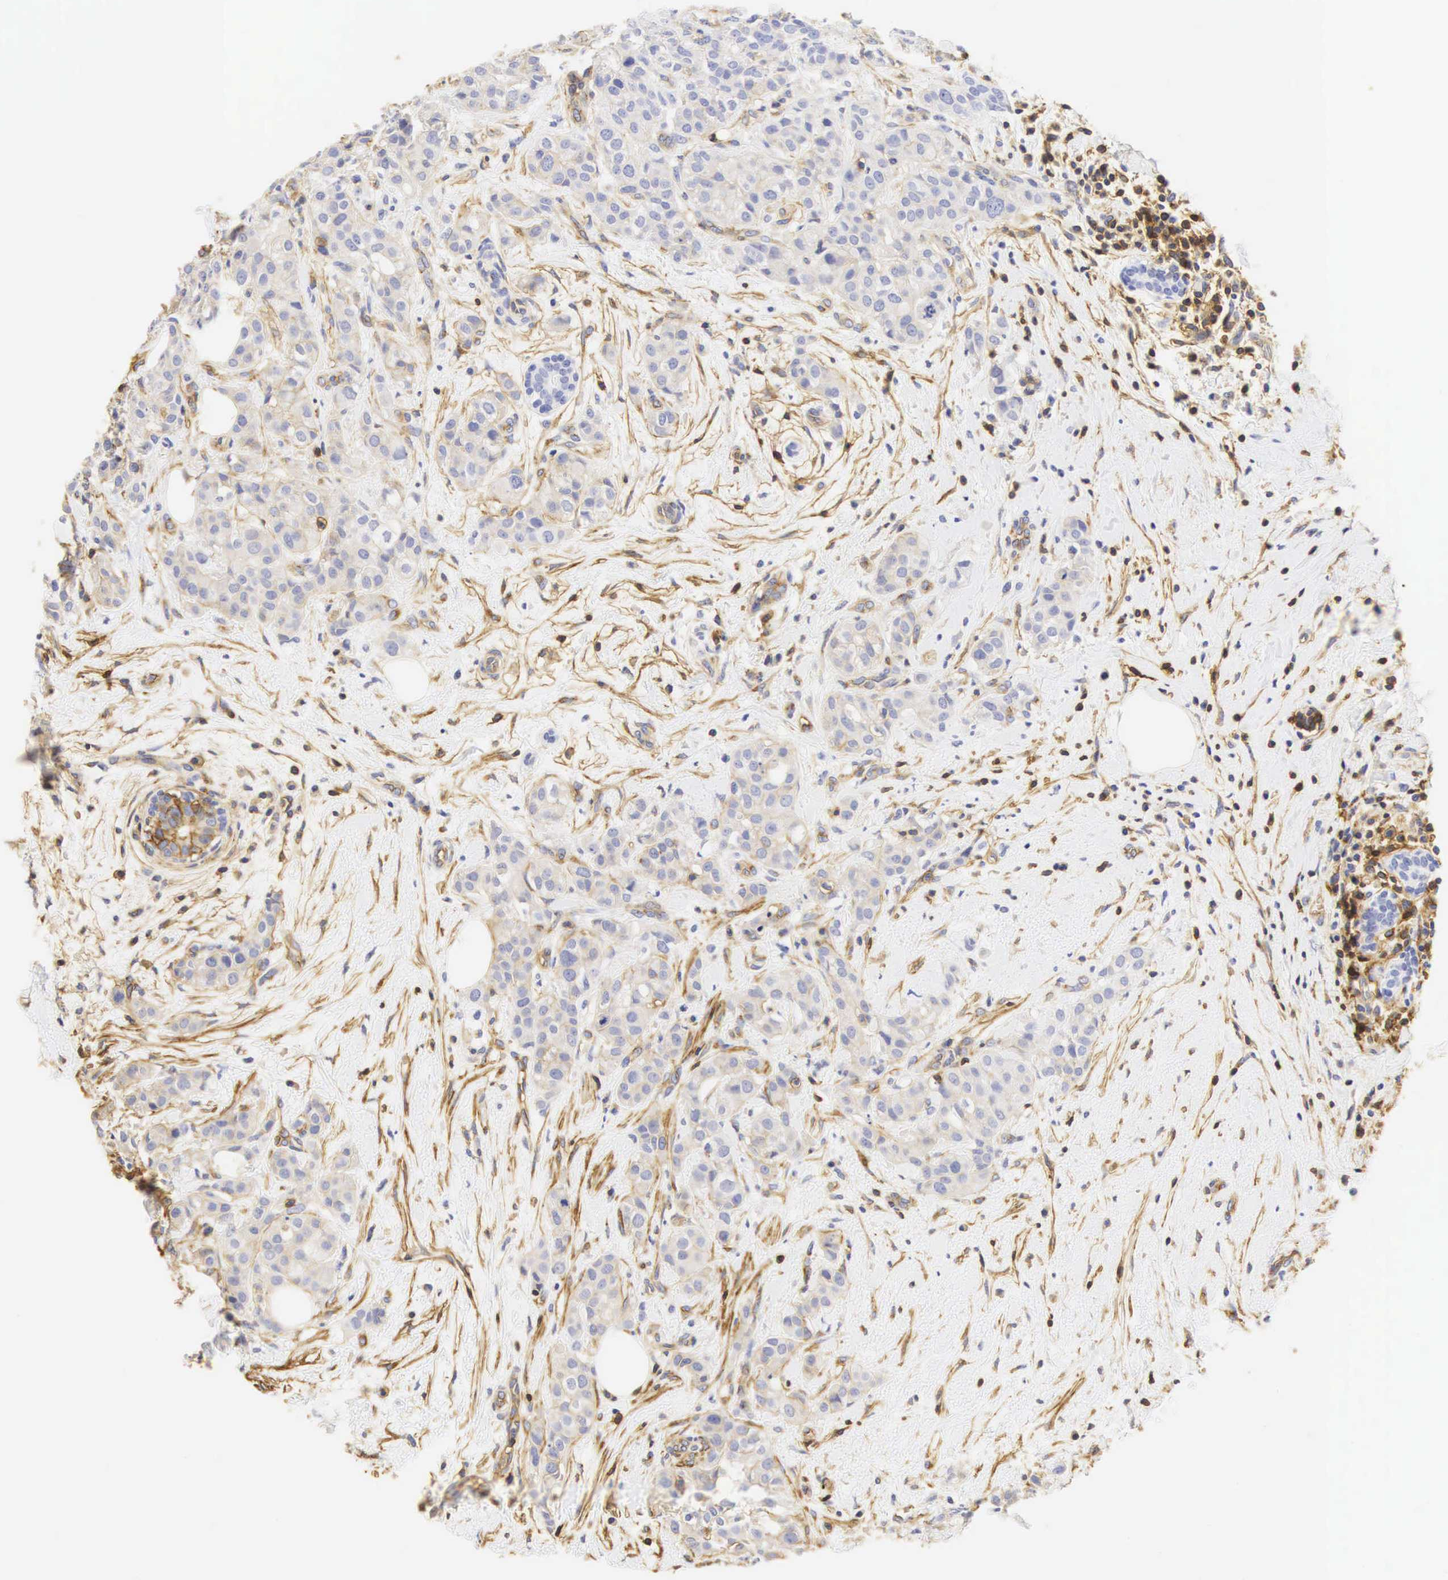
{"staining": {"intensity": "weak", "quantity": "<25%", "location": "cytoplasmic/membranous"}, "tissue": "breast cancer", "cell_type": "Tumor cells", "image_type": "cancer", "snomed": [{"axis": "morphology", "description": "Duct carcinoma"}, {"axis": "topography", "description": "Breast"}], "caption": "Tumor cells are negative for protein expression in human intraductal carcinoma (breast). (DAB IHC with hematoxylin counter stain).", "gene": "CD99", "patient": {"sex": "female", "age": 55}}